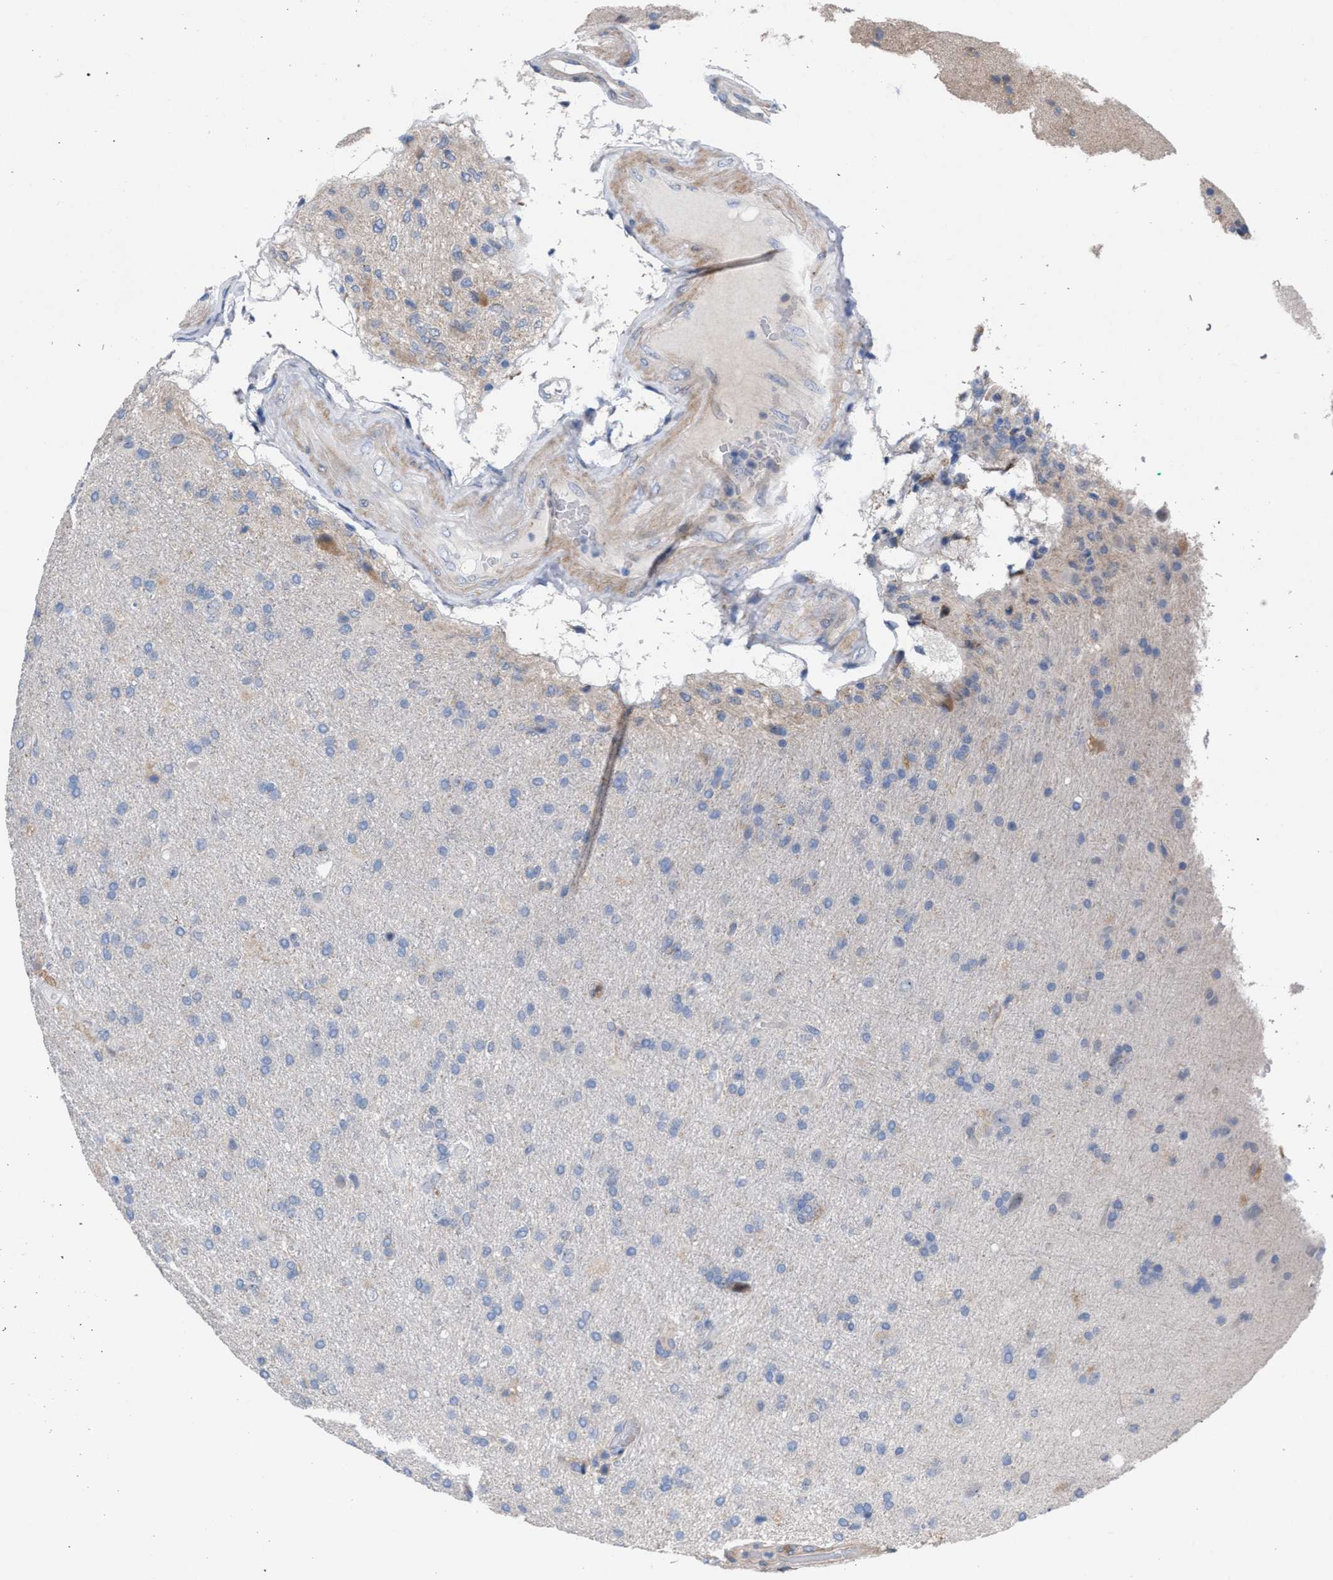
{"staining": {"intensity": "negative", "quantity": "none", "location": "none"}, "tissue": "glioma", "cell_type": "Tumor cells", "image_type": "cancer", "snomed": [{"axis": "morphology", "description": "Glioma, malignant, High grade"}, {"axis": "topography", "description": "Brain"}], "caption": "Immunohistochemical staining of malignant high-grade glioma reveals no significant expression in tumor cells.", "gene": "RNF135", "patient": {"sex": "male", "age": 72}}